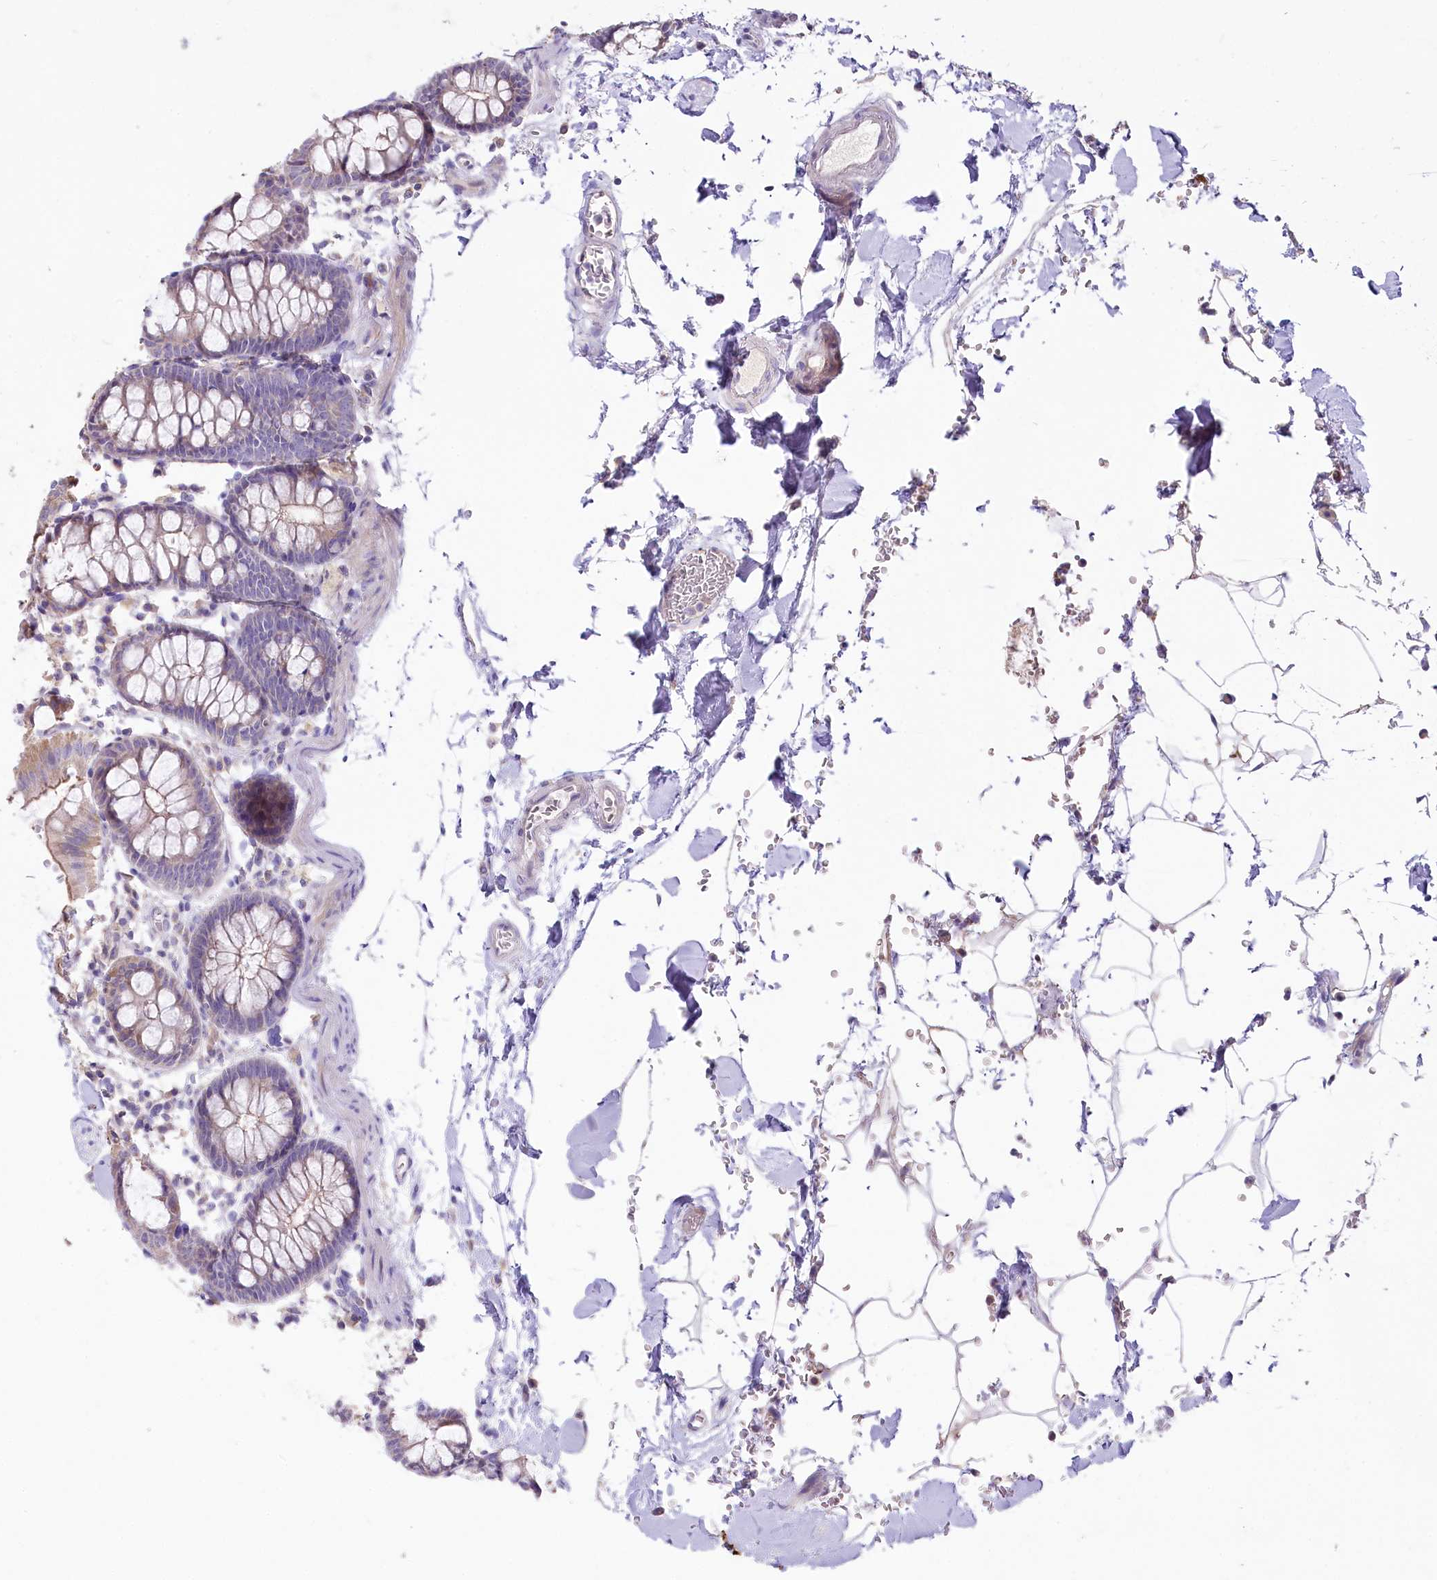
{"staining": {"intensity": "negative", "quantity": "none", "location": "none"}, "tissue": "colon", "cell_type": "Endothelial cells", "image_type": "normal", "snomed": [{"axis": "morphology", "description": "Normal tissue, NOS"}, {"axis": "topography", "description": "Colon"}], "caption": "The photomicrograph exhibits no significant expression in endothelial cells of colon. Nuclei are stained in blue.", "gene": "SLC6A11", "patient": {"sex": "male", "age": 75}}